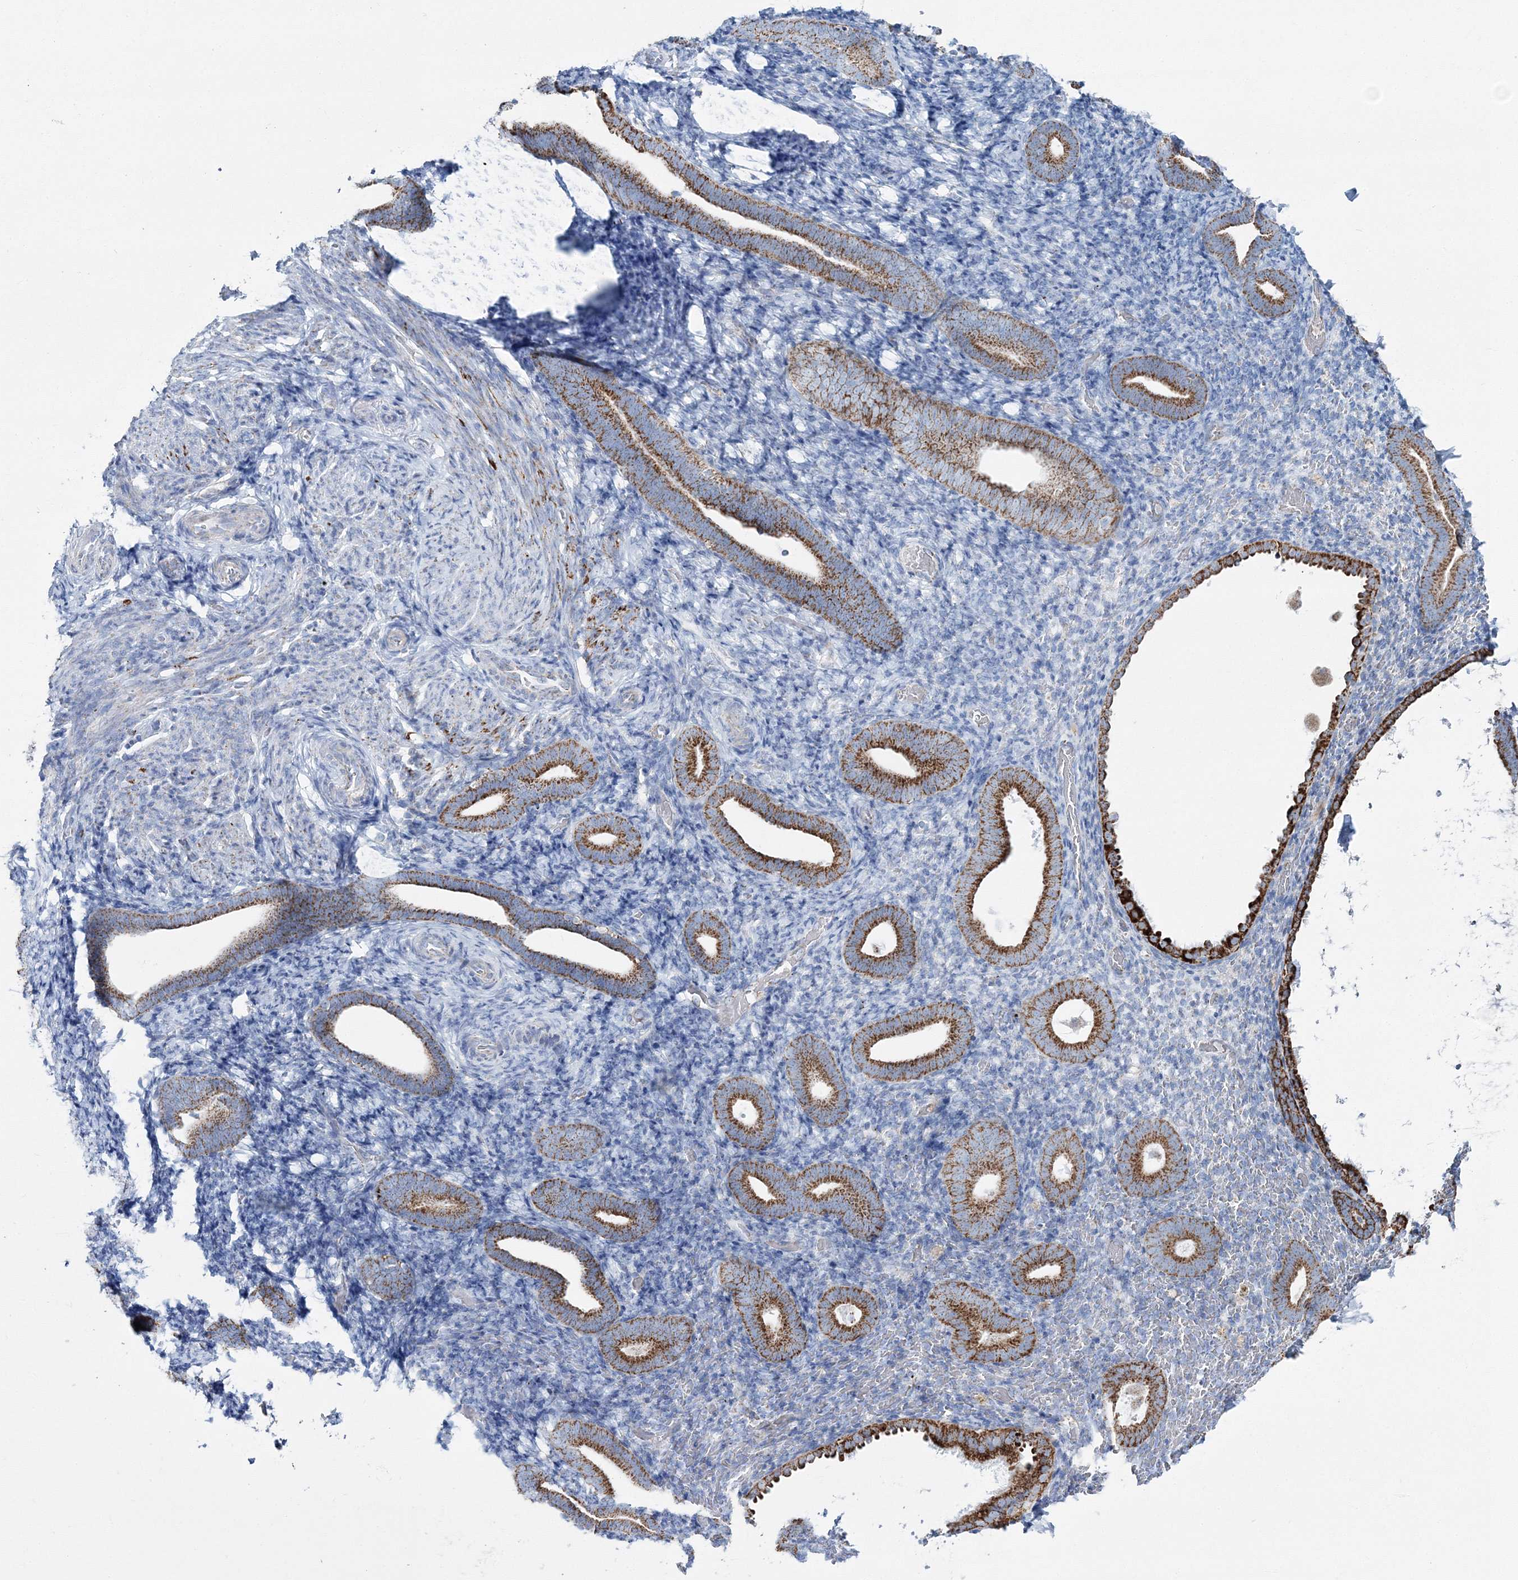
{"staining": {"intensity": "negative", "quantity": "none", "location": "none"}, "tissue": "endometrium", "cell_type": "Cells in endometrial stroma", "image_type": "normal", "snomed": [{"axis": "morphology", "description": "Normal tissue, NOS"}, {"axis": "topography", "description": "Endometrium"}], "caption": "This is an immunohistochemistry (IHC) histopathology image of normal endometrium. There is no expression in cells in endometrial stroma.", "gene": "HIBCH", "patient": {"sex": "female", "age": 51}}